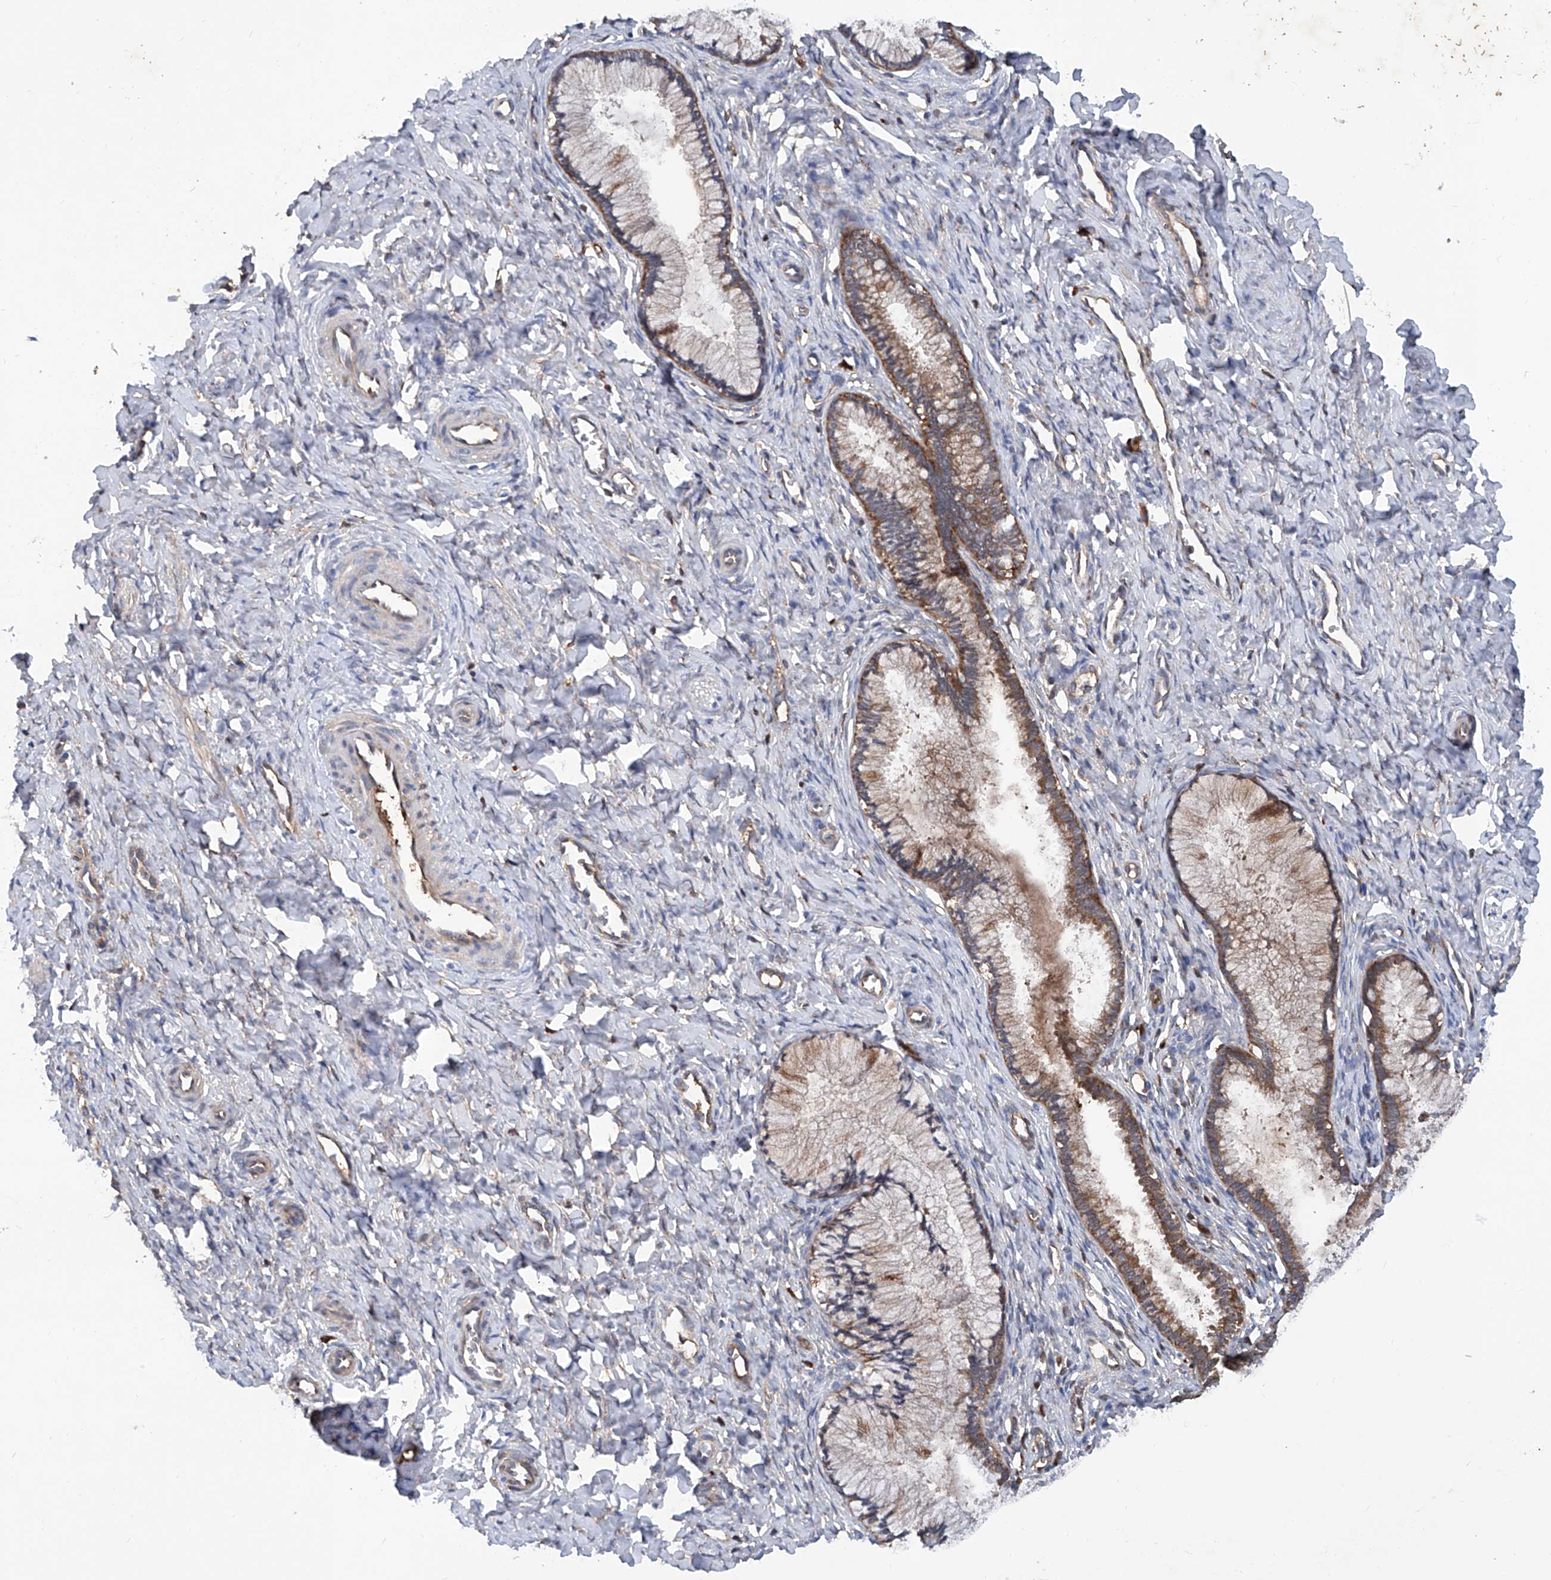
{"staining": {"intensity": "moderate", "quantity": "25%-75%", "location": "cytoplasmic/membranous"}, "tissue": "cervix", "cell_type": "Glandular cells", "image_type": "normal", "snomed": [{"axis": "morphology", "description": "Normal tissue, NOS"}, {"axis": "topography", "description": "Cervix"}], "caption": "Cervix stained with DAB immunohistochemistry (IHC) exhibits medium levels of moderate cytoplasmic/membranous staining in approximately 25%-75% of glandular cells.", "gene": "ASCC3", "patient": {"sex": "female", "age": 27}}